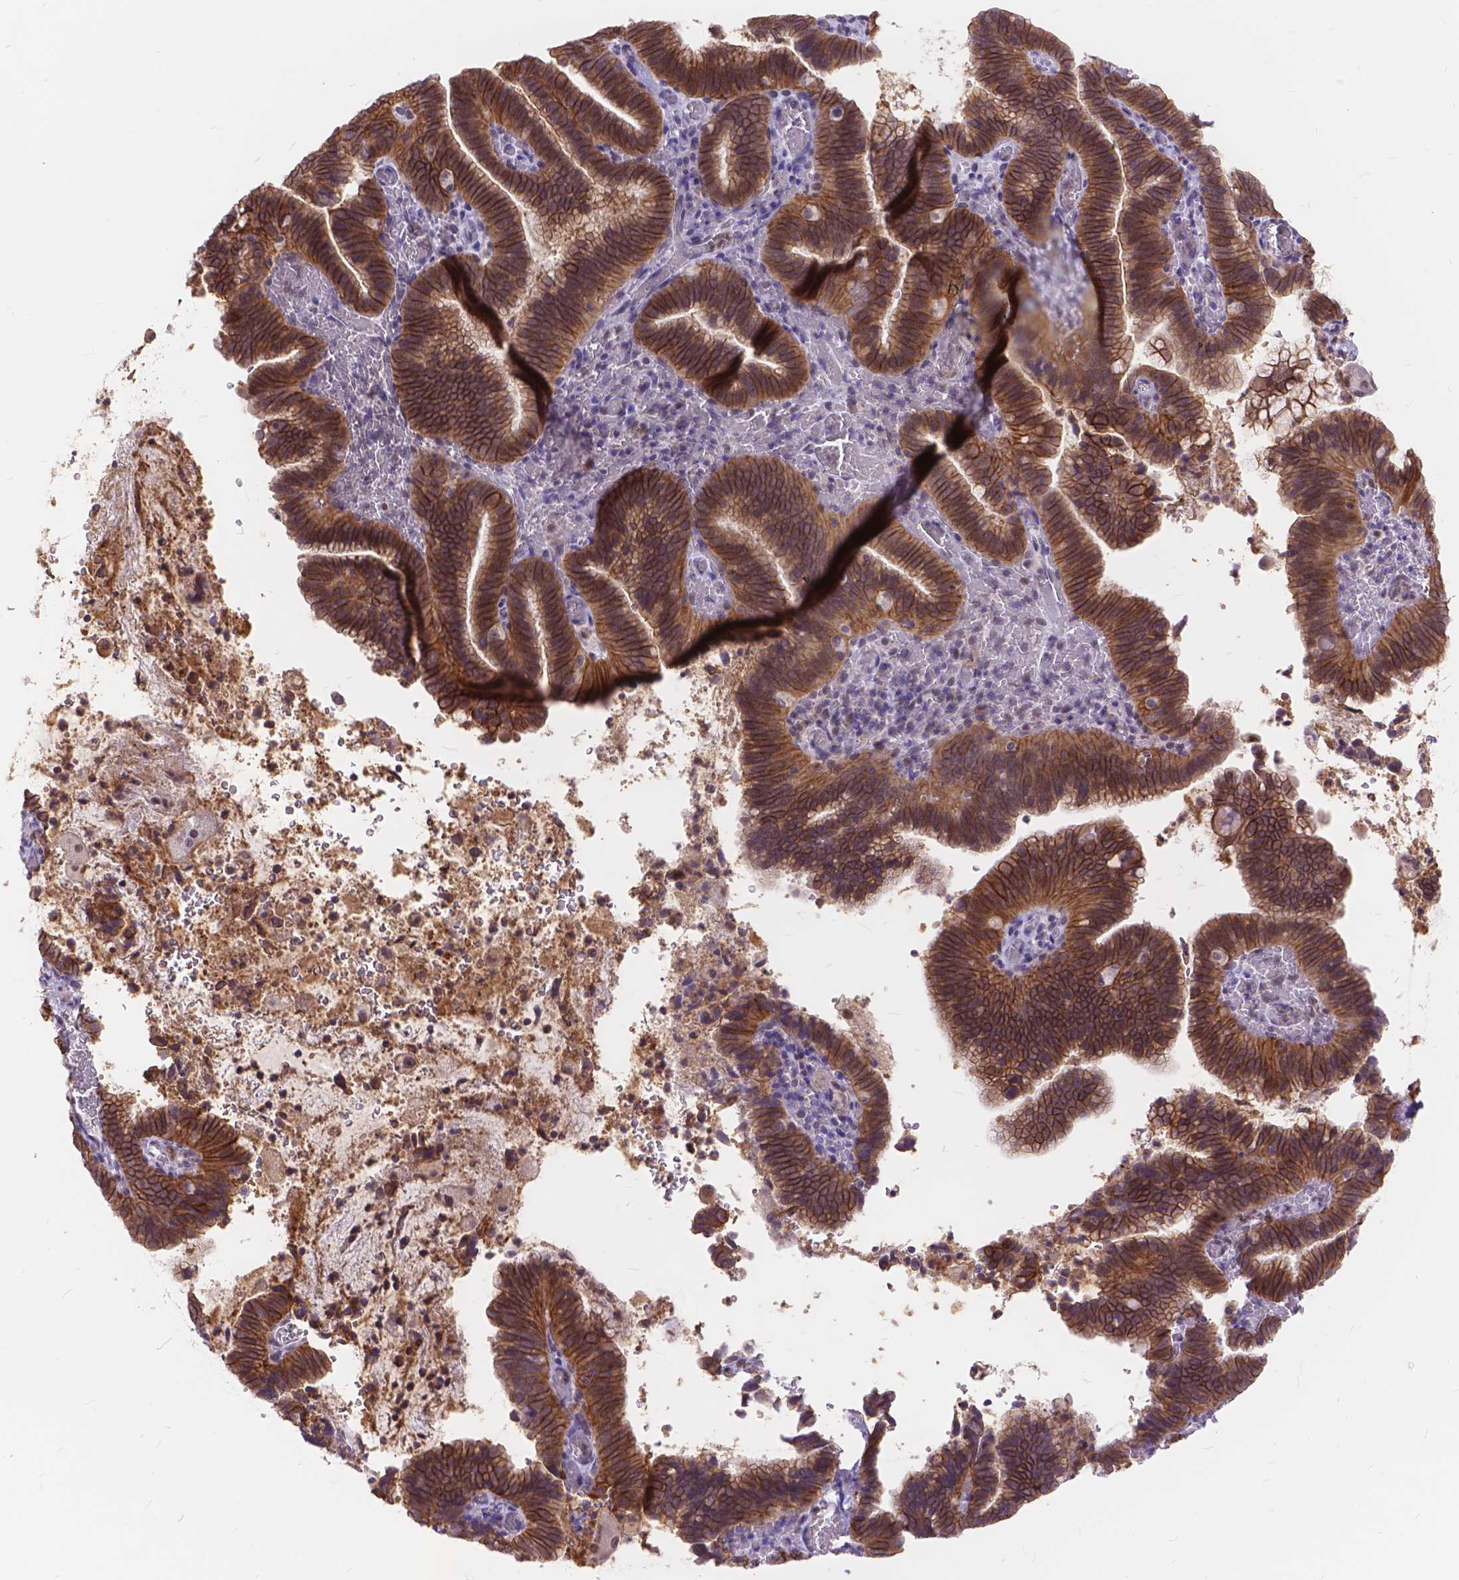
{"staining": {"intensity": "strong", "quantity": ">75%", "location": "cytoplasmic/membranous"}, "tissue": "cervical cancer", "cell_type": "Tumor cells", "image_type": "cancer", "snomed": [{"axis": "morphology", "description": "Adenocarcinoma, NOS"}, {"axis": "topography", "description": "Cervix"}], "caption": "Brown immunohistochemical staining in human cervical cancer (adenocarcinoma) reveals strong cytoplasmic/membranous positivity in about >75% of tumor cells. The staining was performed using DAB (3,3'-diaminobenzidine) to visualize the protein expression in brown, while the nuclei were stained in blue with hematoxylin (Magnification: 20x).", "gene": "MAN2C1", "patient": {"sex": "female", "age": 61}}